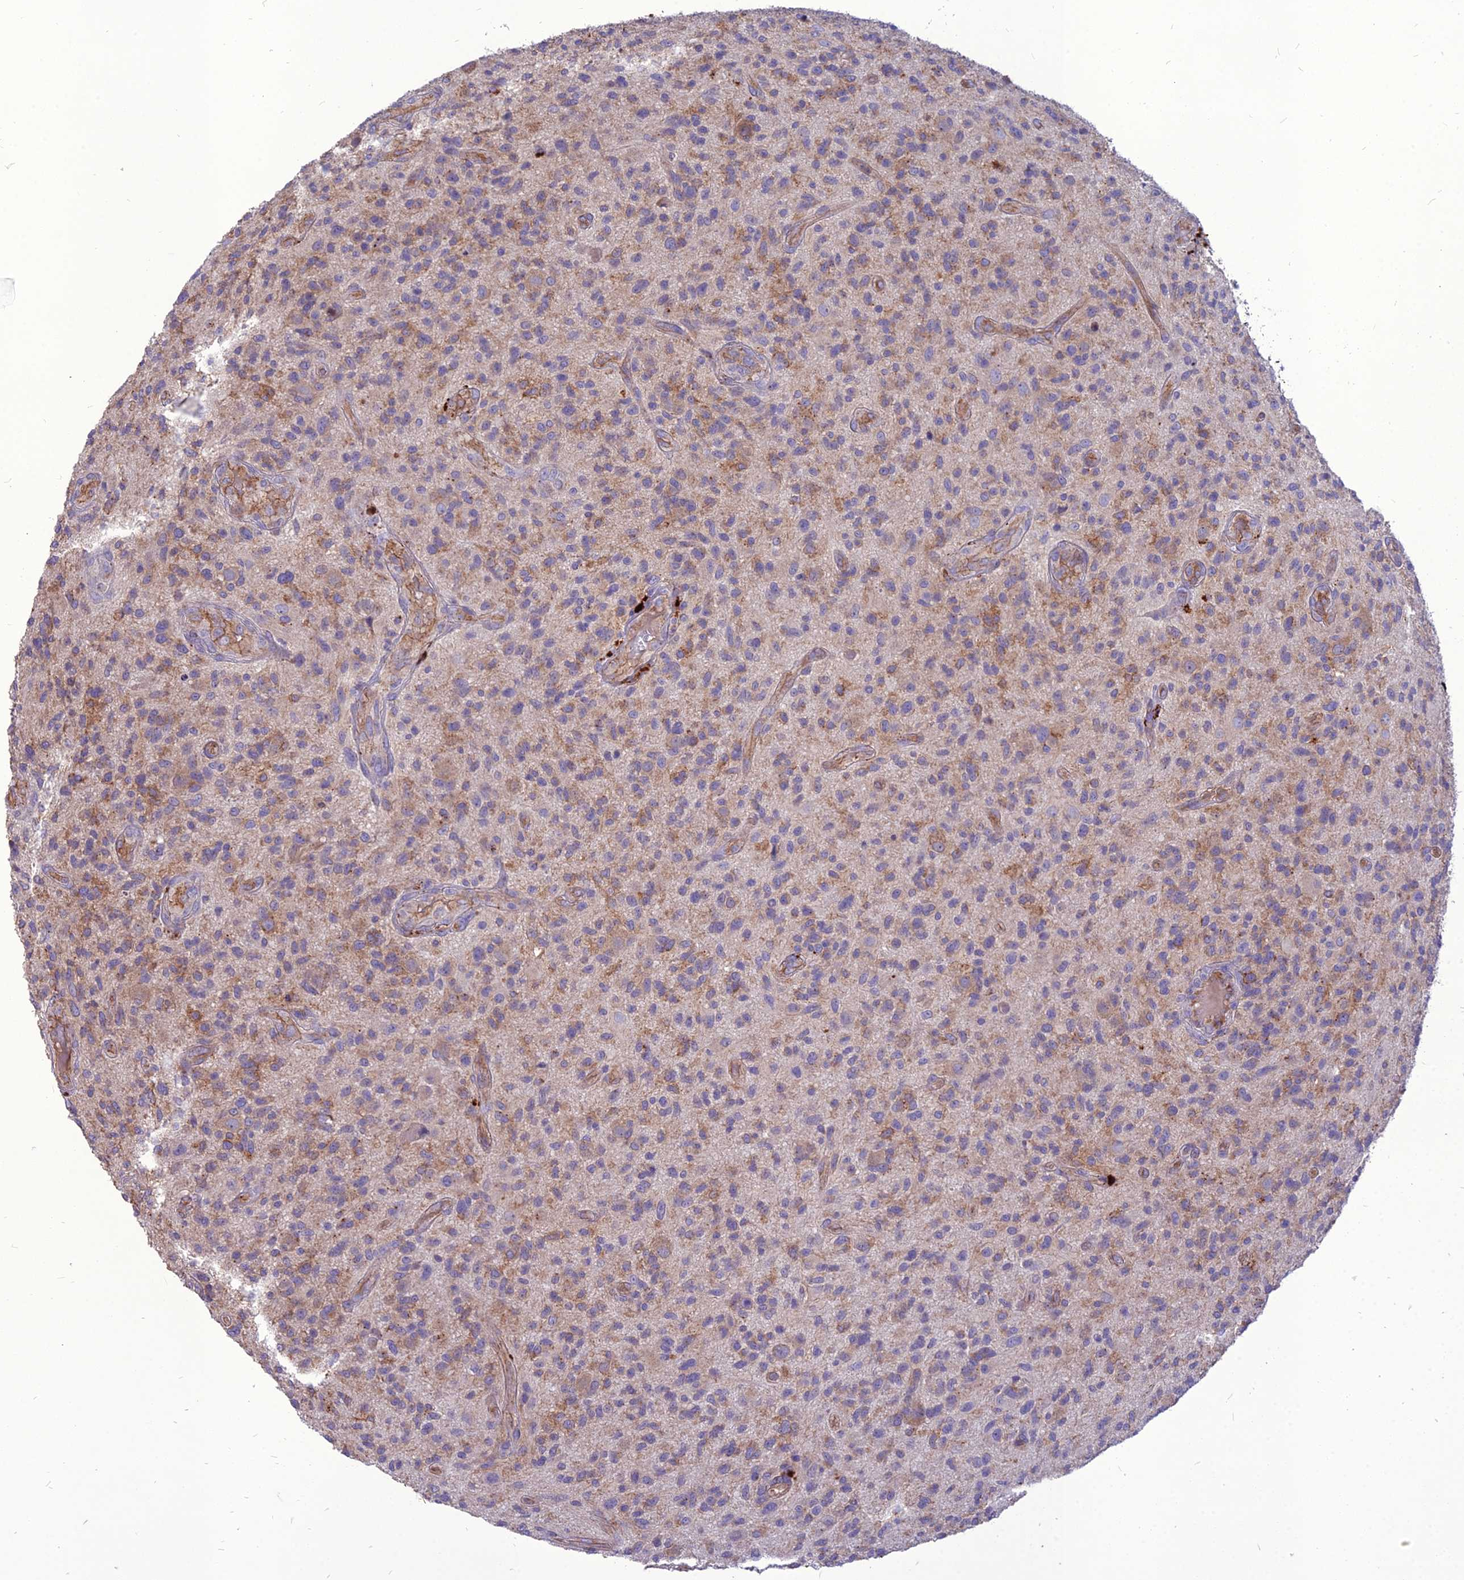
{"staining": {"intensity": "moderate", "quantity": "25%-75%", "location": "cytoplasmic/membranous"}, "tissue": "glioma", "cell_type": "Tumor cells", "image_type": "cancer", "snomed": [{"axis": "morphology", "description": "Glioma, malignant, High grade"}, {"axis": "topography", "description": "Brain"}], "caption": "High-magnification brightfield microscopy of high-grade glioma (malignant) stained with DAB (brown) and counterstained with hematoxylin (blue). tumor cells exhibit moderate cytoplasmic/membranous positivity is seen in approximately25%-75% of cells.", "gene": "PCED1B", "patient": {"sex": "male", "age": 47}}